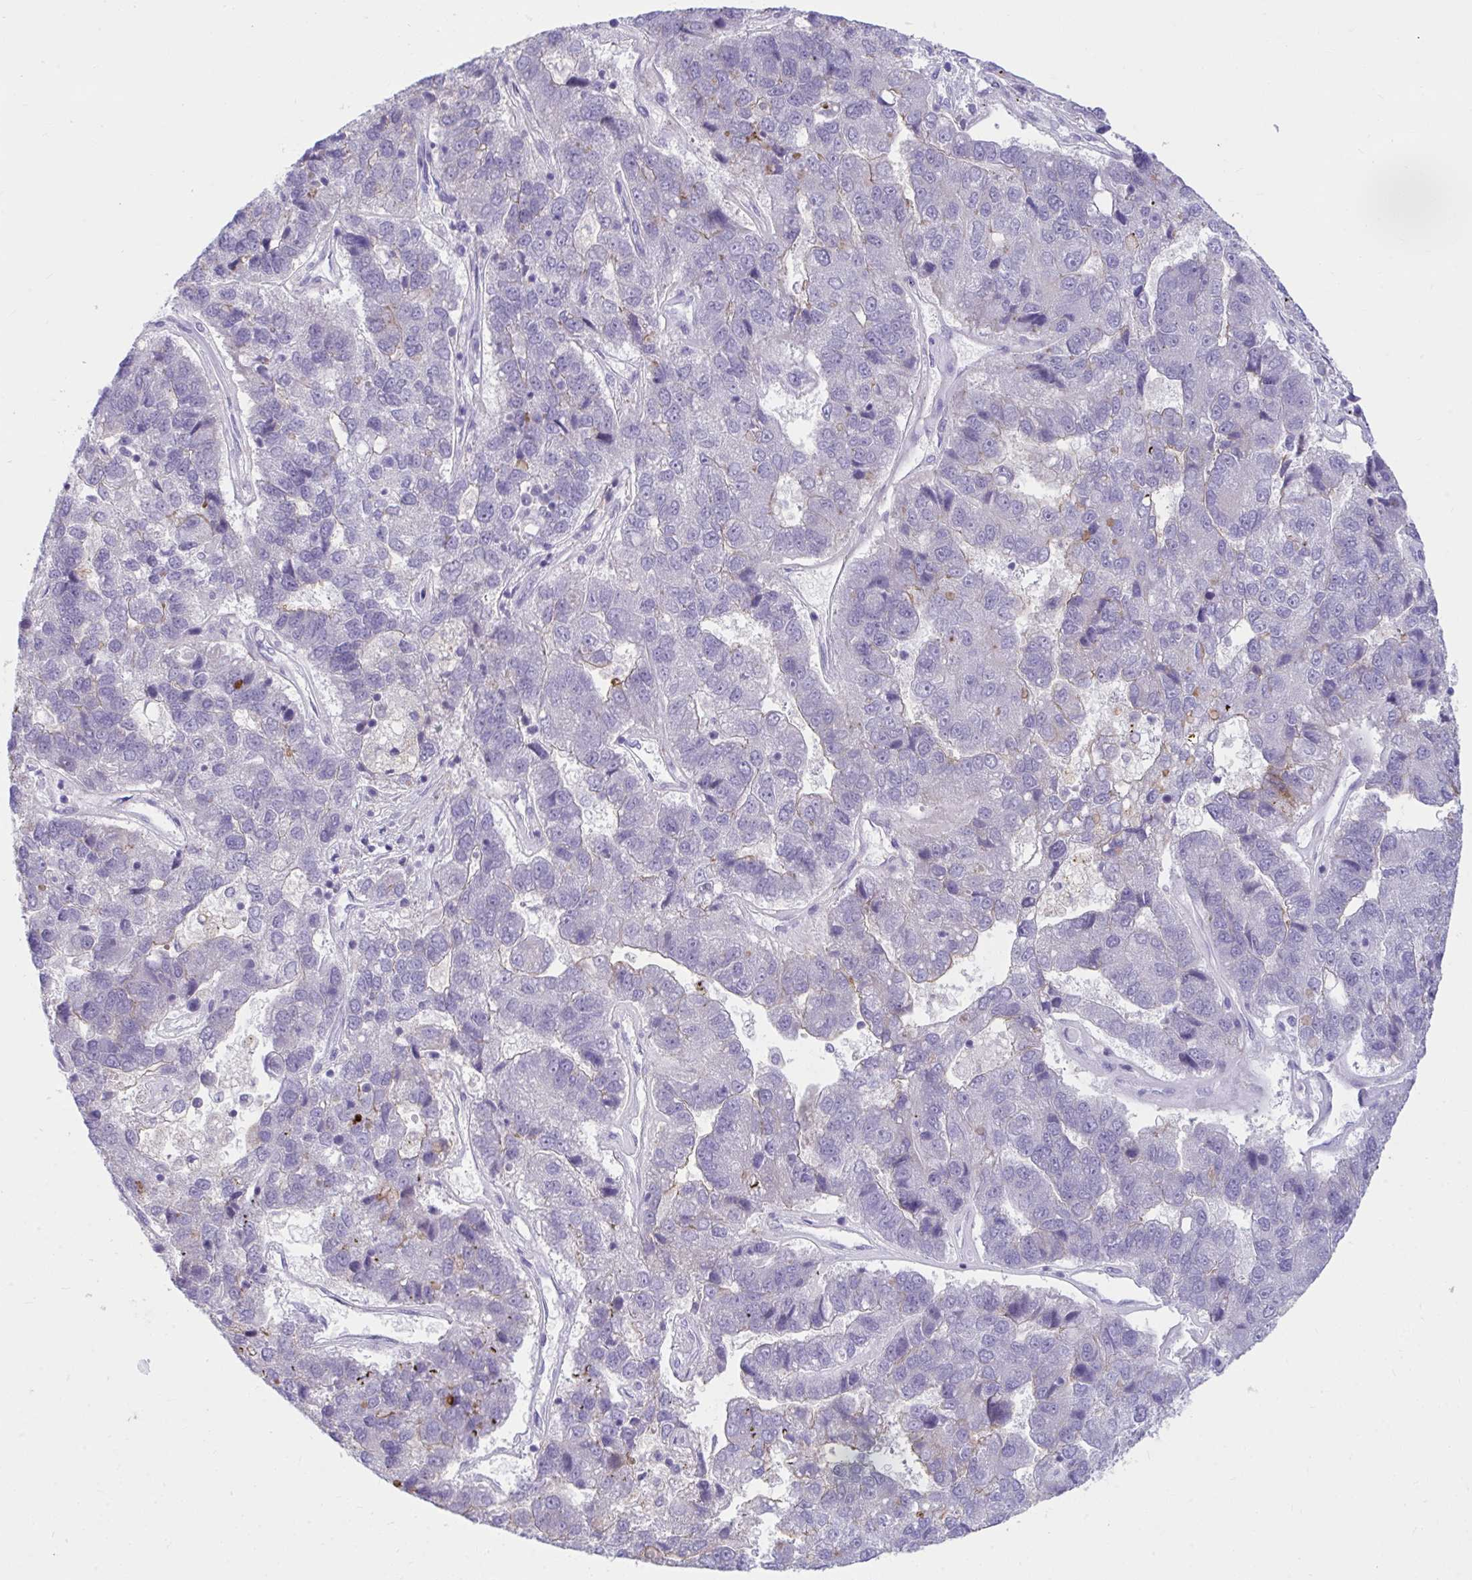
{"staining": {"intensity": "negative", "quantity": "none", "location": "none"}, "tissue": "pancreatic cancer", "cell_type": "Tumor cells", "image_type": "cancer", "snomed": [{"axis": "morphology", "description": "Adenocarcinoma, NOS"}, {"axis": "topography", "description": "Pancreas"}], "caption": "IHC of human pancreatic cancer displays no positivity in tumor cells.", "gene": "PIGZ", "patient": {"sex": "female", "age": 61}}